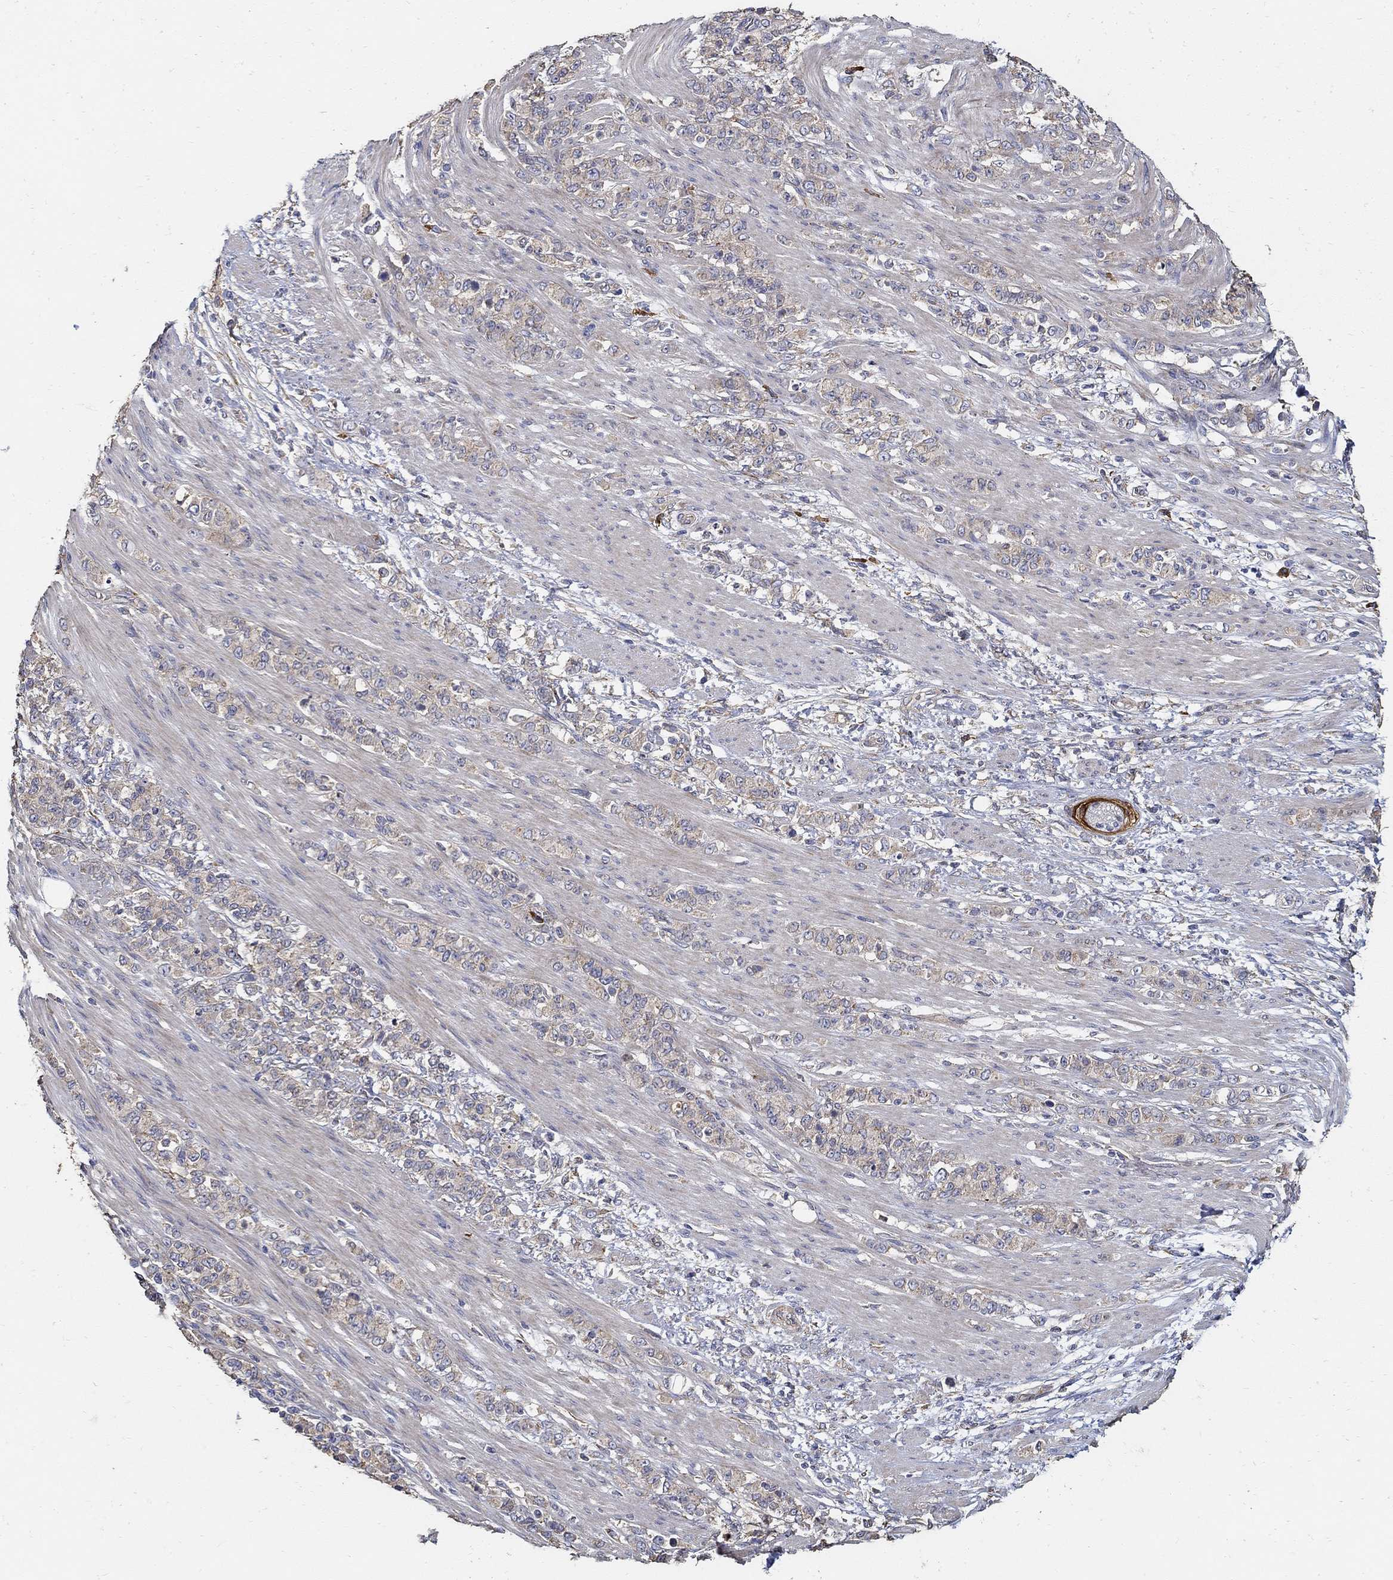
{"staining": {"intensity": "weak", "quantity": "25%-75%", "location": "cytoplasmic/membranous"}, "tissue": "stomach cancer", "cell_type": "Tumor cells", "image_type": "cancer", "snomed": [{"axis": "morphology", "description": "Normal tissue, NOS"}, {"axis": "morphology", "description": "Adenocarcinoma, NOS"}, {"axis": "topography", "description": "Stomach"}], "caption": "An image showing weak cytoplasmic/membranous staining in about 25%-75% of tumor cells in stomach cancer, as visualized by brown immunohistochemical staining.", "gene": "EMILIN3", "patient": {"sex": "female", "age": 79}}